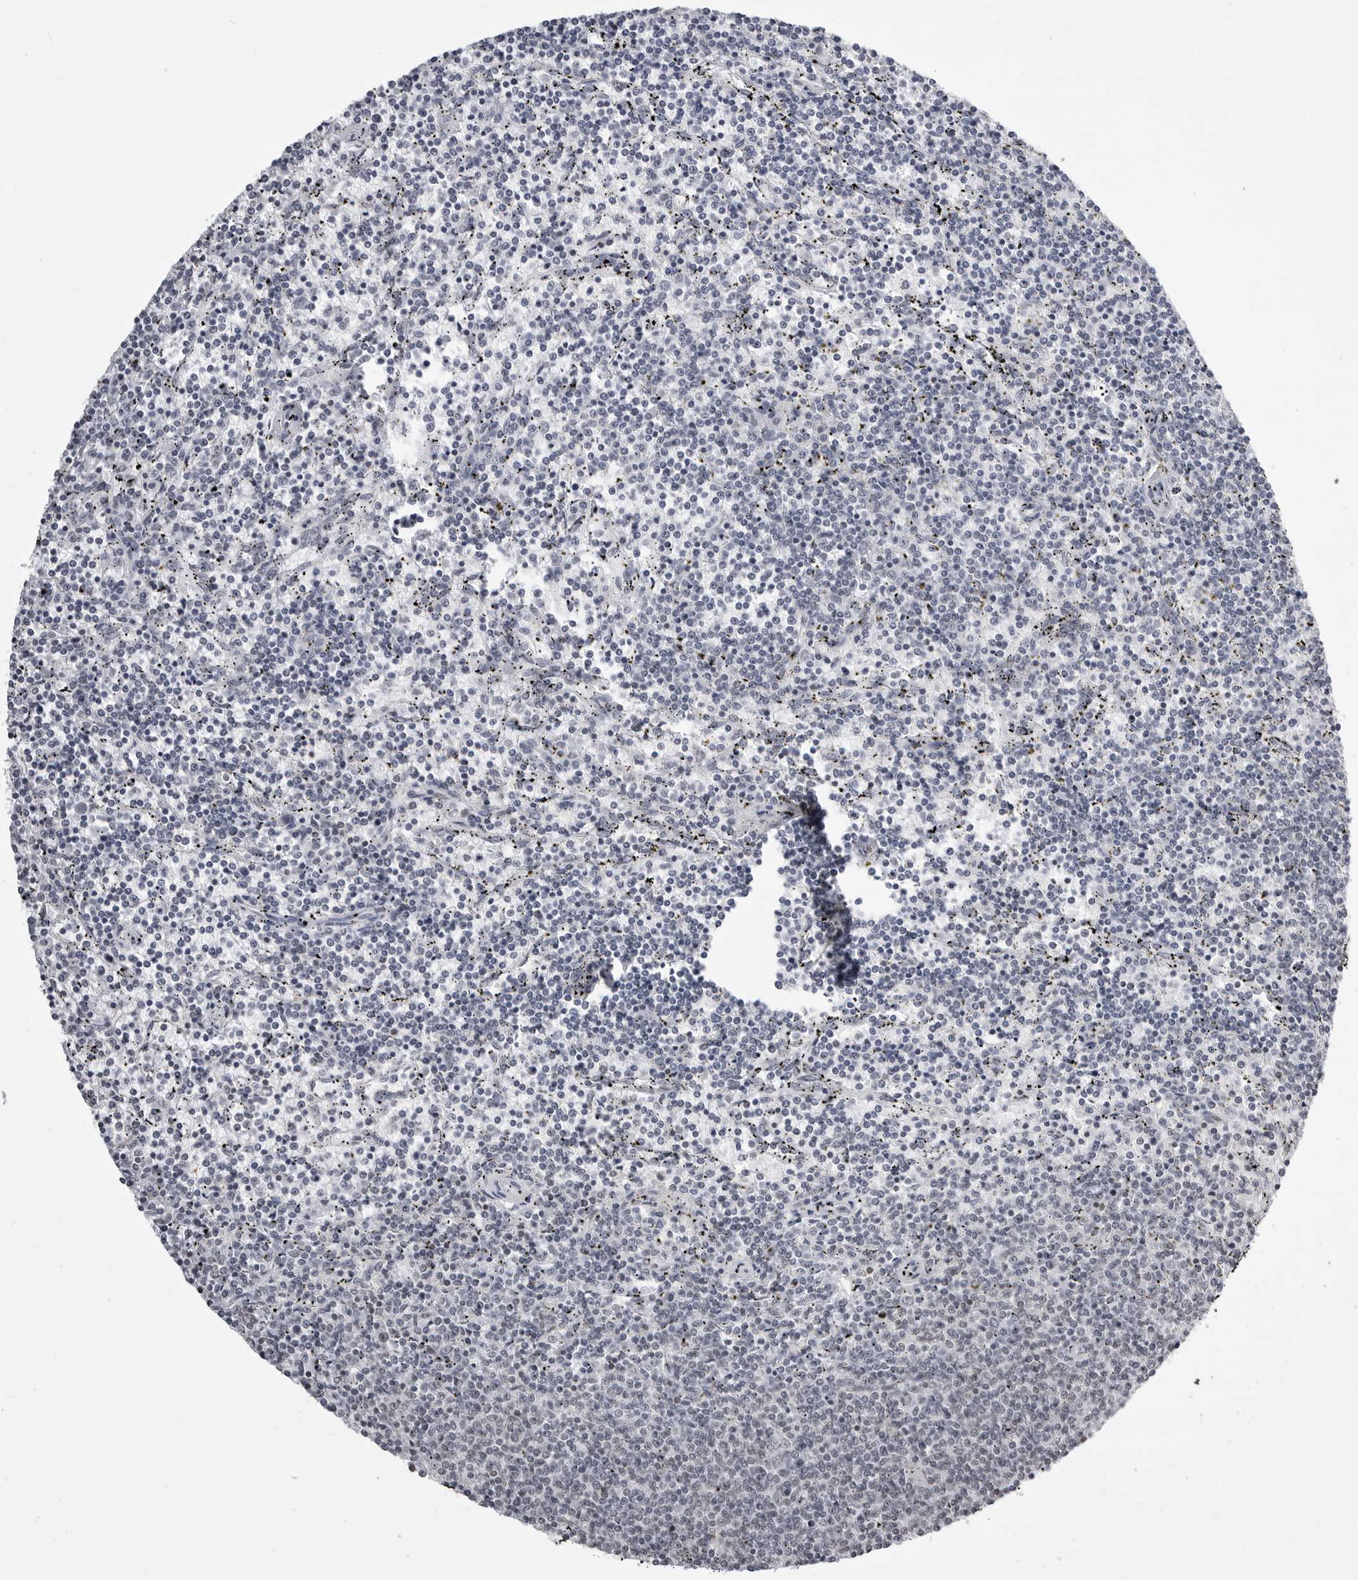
{"staining": {"intensity": "negative", "quantity": "none", "location": "none"}, "tissue": "lymphoma", "cell_type": "Tumor cells", "image_type": "cancer", "snomed": [{"axis": "morphology", "description": "Malignant lymphoma, non-Hodgkin's type, Low grade"}, {"axis": "topography", "description": "Spleen"}], "caption": "The photomicrograph shows no staining of tumor cells in low-grade malignant lymphoma, non-Hodgkin's type.", "gene": "WRAP53", "patient": {"sex": "female", "age": 50}}